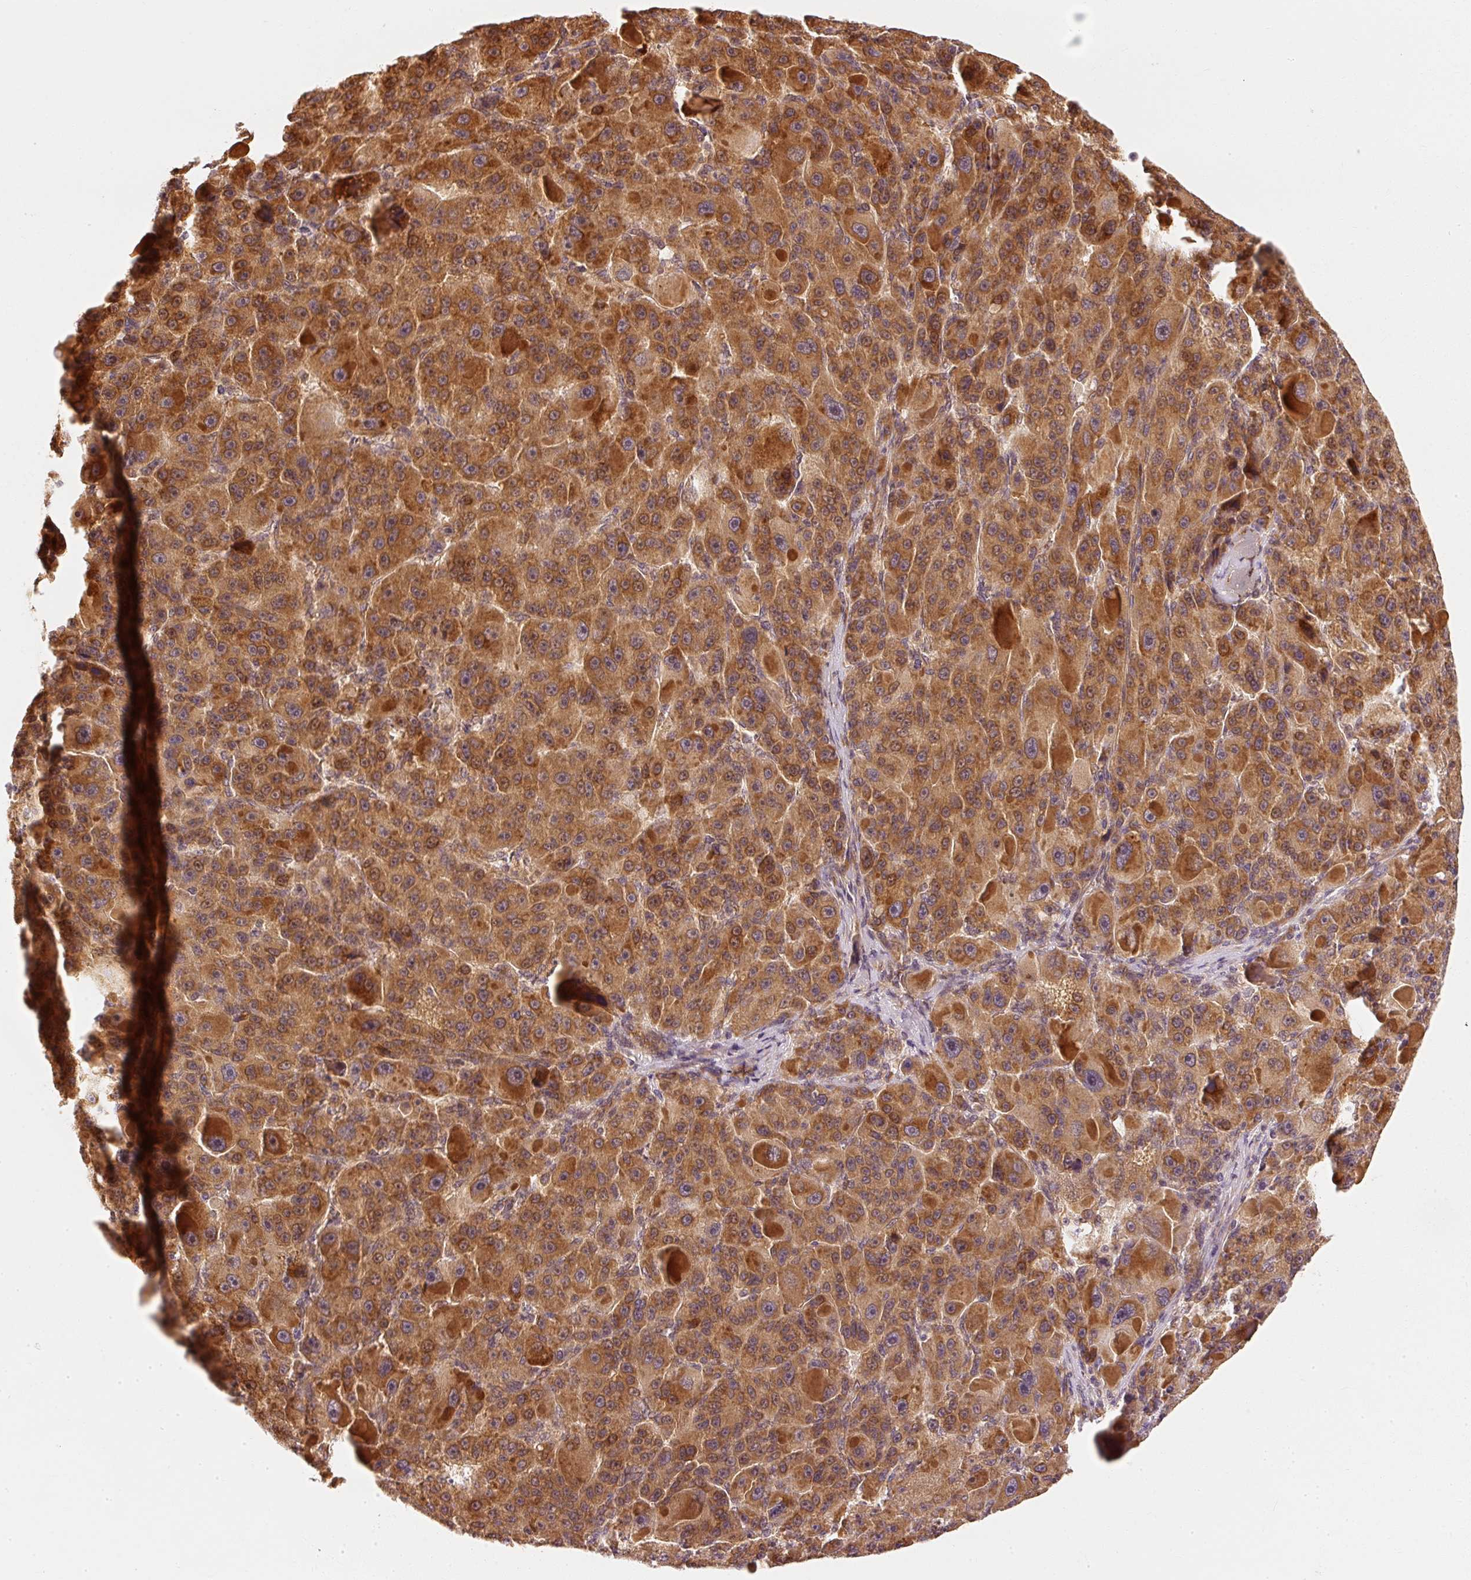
{"staining": {"intensity": "strong", "quantity": ">75%", "location": "cytoplasmic/membranous"}, "tissue": "liver cancer", "cell_type": "Tumor cells", "image_type": "cancer", "snomed": [{"axis": "morphology", "description": "Carcinoma, Hepatocellular, NOS"}, {"axis": "topography", "description": "Liver"}], "caption": "Liver cancer (hepatocellular carcinoma) tissue reveals strong cytoplasmic/membranous expression in about >75% of tumor cells, visualized by immunohistochemistry.", "gene": "EEF1A2", "patient": {"sex": "male", "age": 76}}